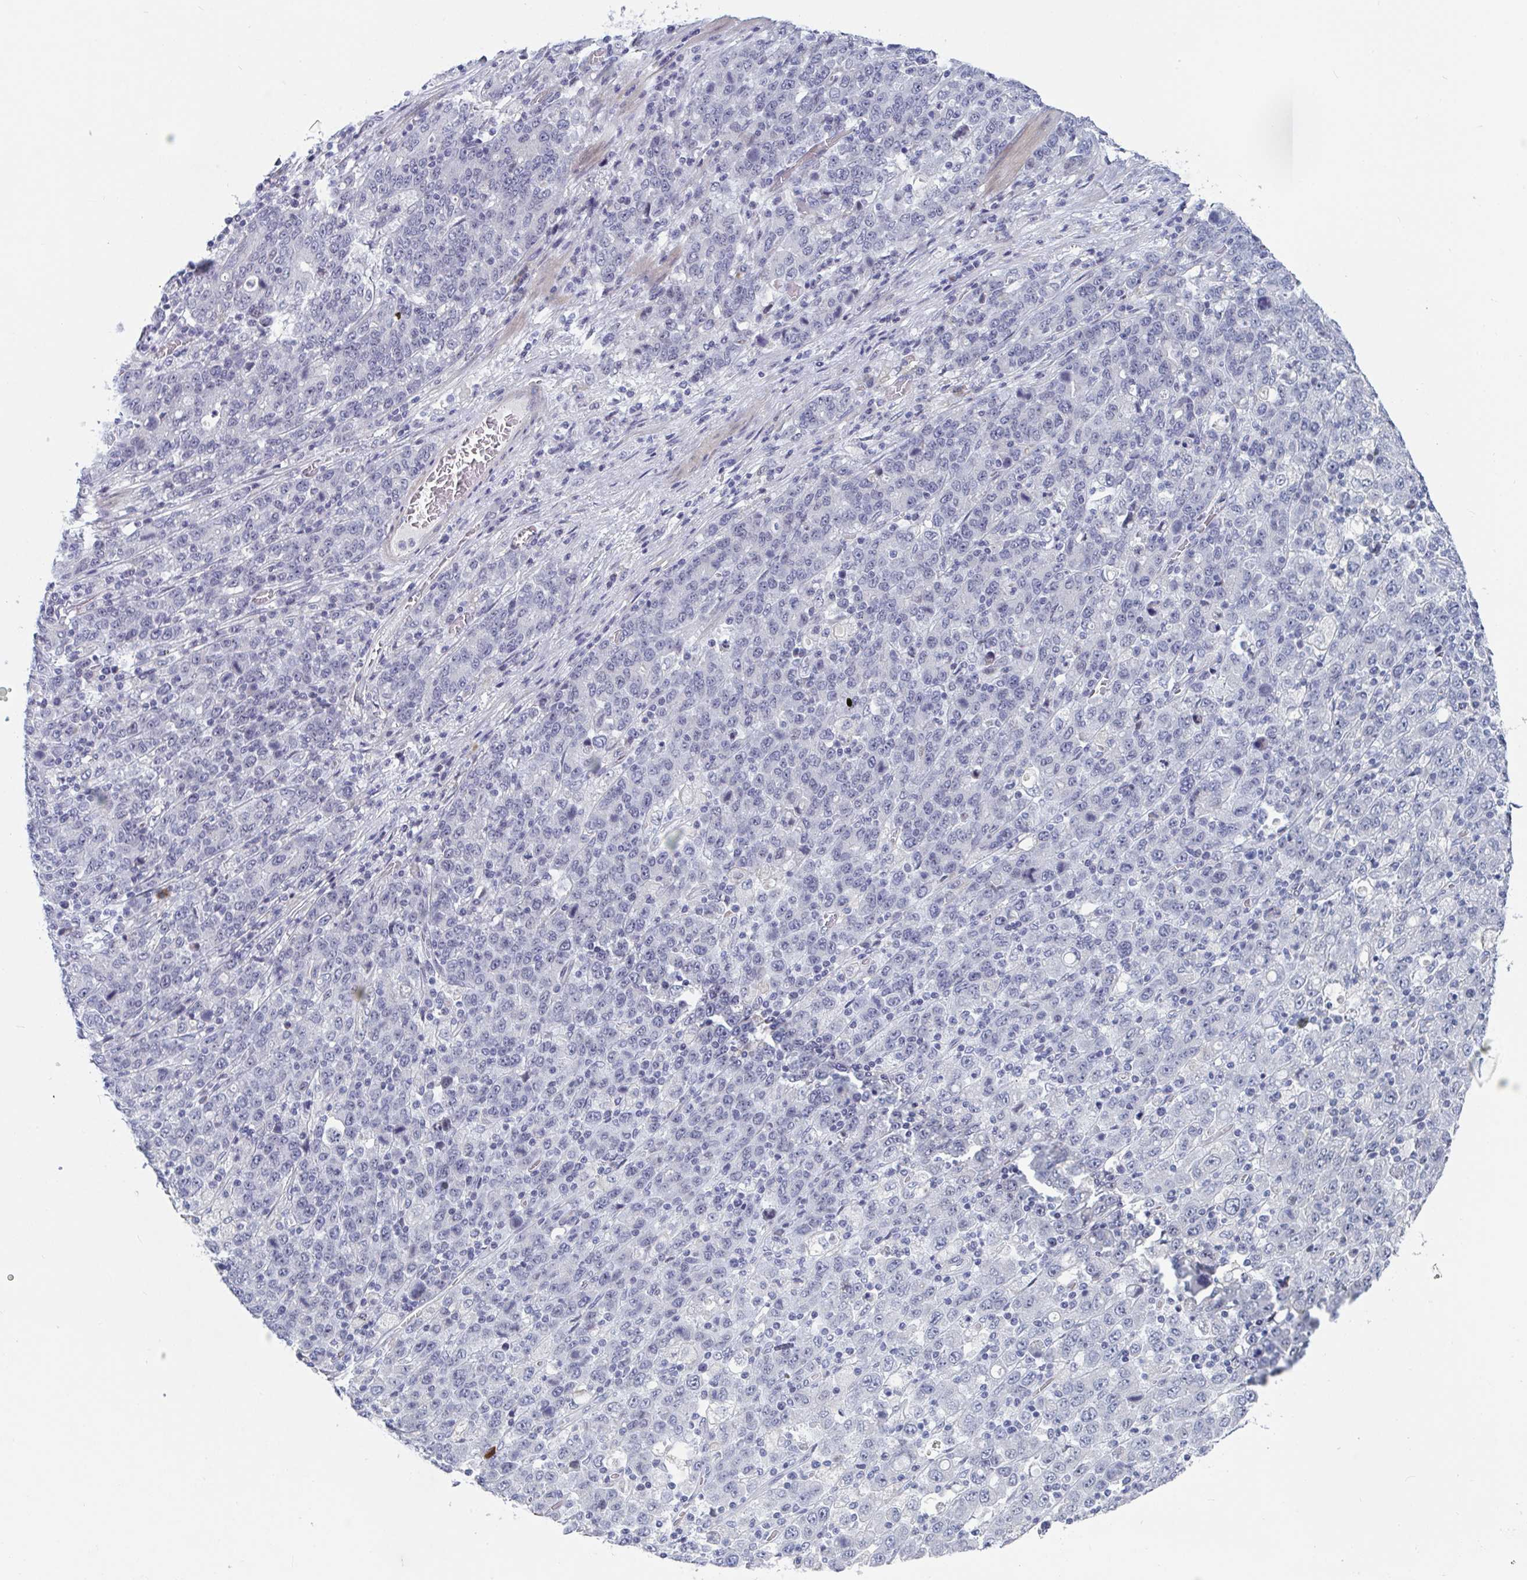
{"staining": {"intensity": "negative", "quantity": "none", "location": "none"}, "tissue": "stomach cancer", "cell_type": "Tumor cells", "image_type": "cancer", "snomed": [{"axis": "morphology", "description": "Adenocarcinoma, NOS"}, {"axis": "topography", "description": "Stomach, upper"}], "caption": "This image is of stomach adenocarcinoma stained with IHC to label a protein in brown with the nuclei are counter-stained blue. There is no staining in tumor cells.", "gene": "CENPT", "patient": {"sex": "male", "age": 69}}